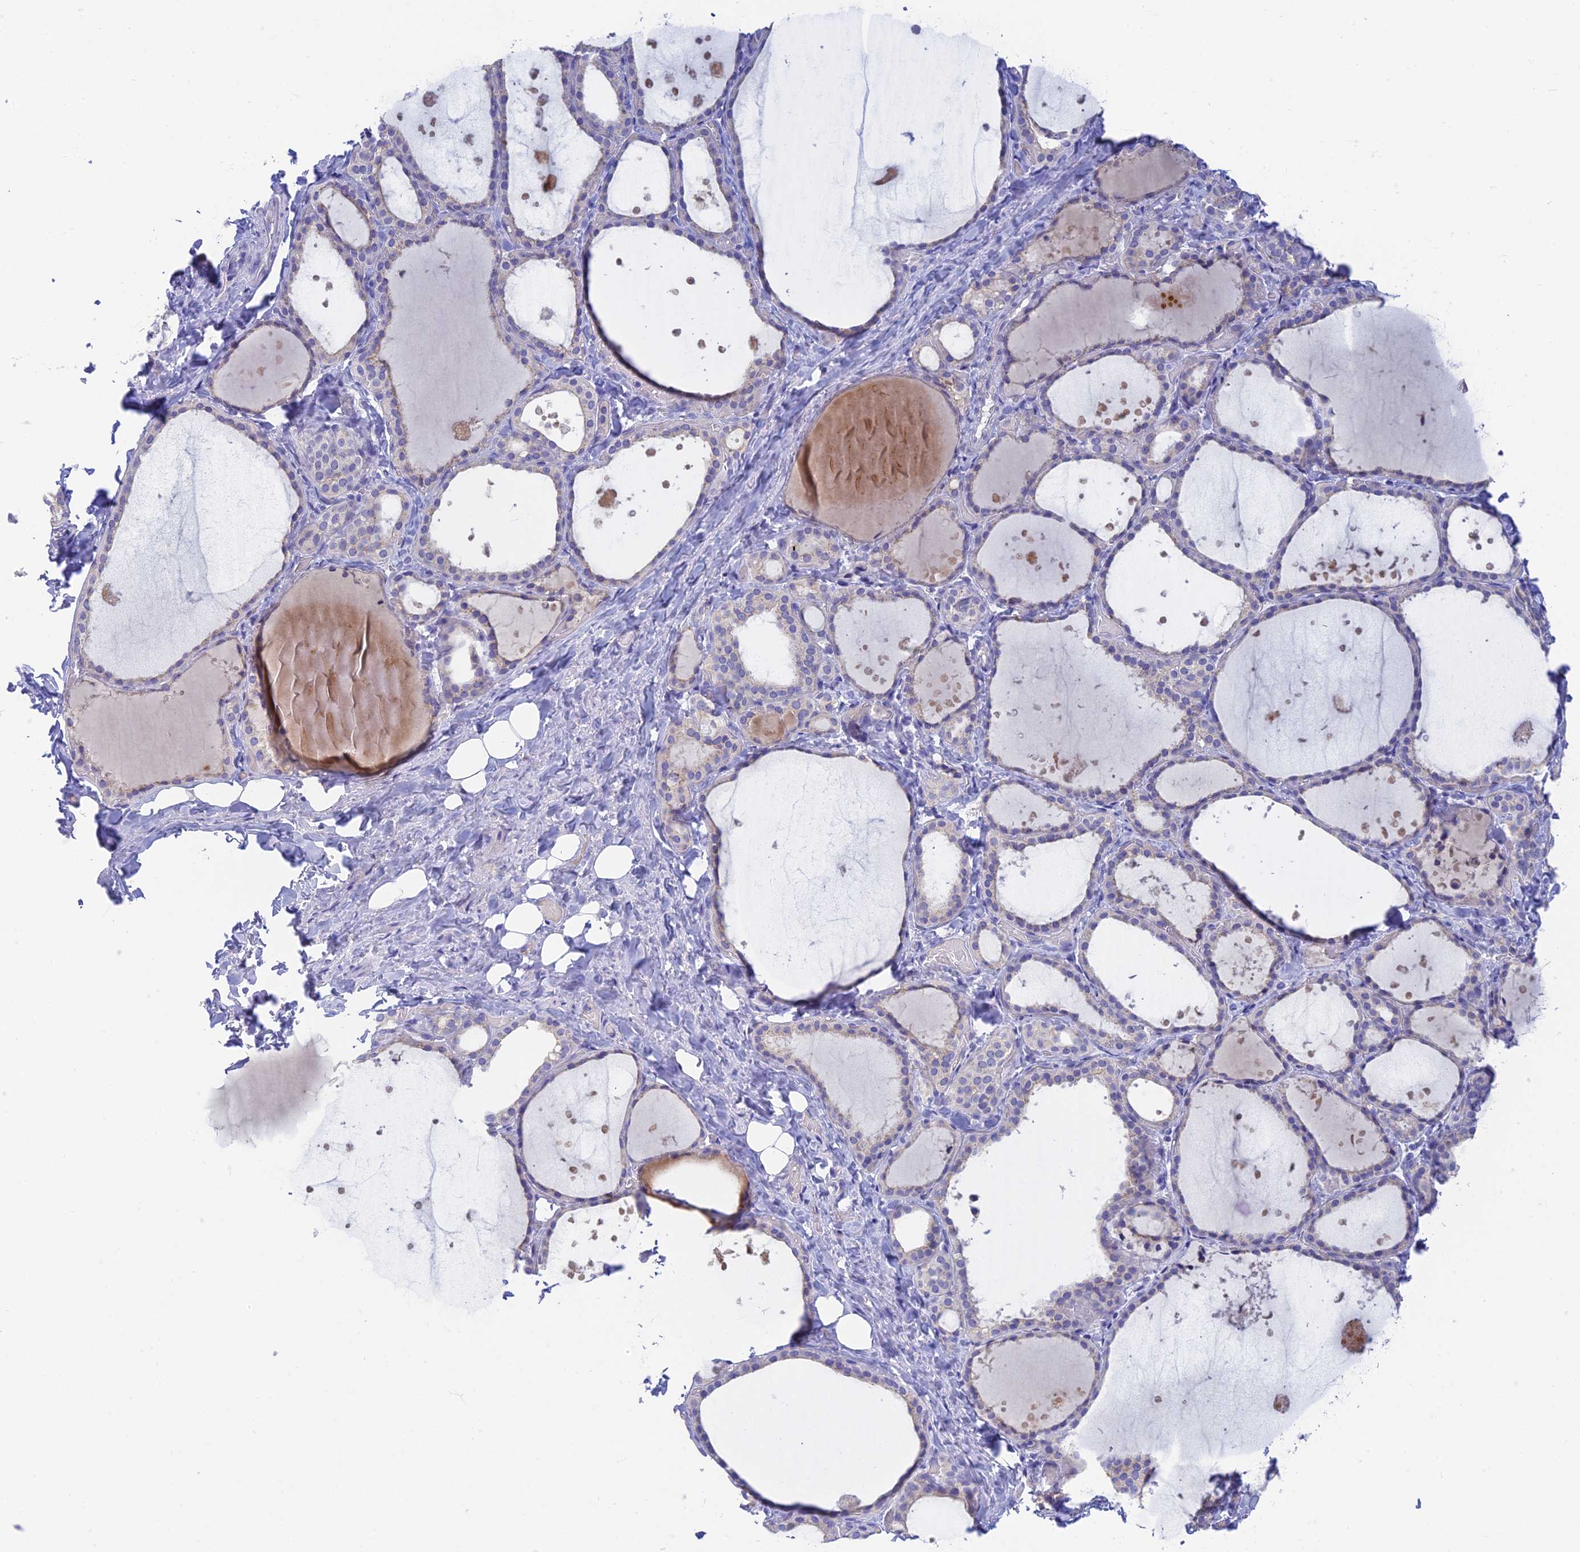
{"staining": {"intensity": "weak", "quantity": "25%-75%", "location": "cytoplasmic/membranous"}, "tissue": "thyroid gland", "cell_type": "Glandular cells", "image_type": "normal", "snomed": [{"axis": "morphology", "description": "Normal tissue, NOS"}, {"axis": "topography", "description": "Thyroid gland"}], "caption": "Human thyroid gland stained for a protein (brown) displays weak cytoplasmic/membranous positive positivity in about 25%-75% of glandular cells.", "gene": "INTS13", "patient": {"sex": "female", "age": 44}}